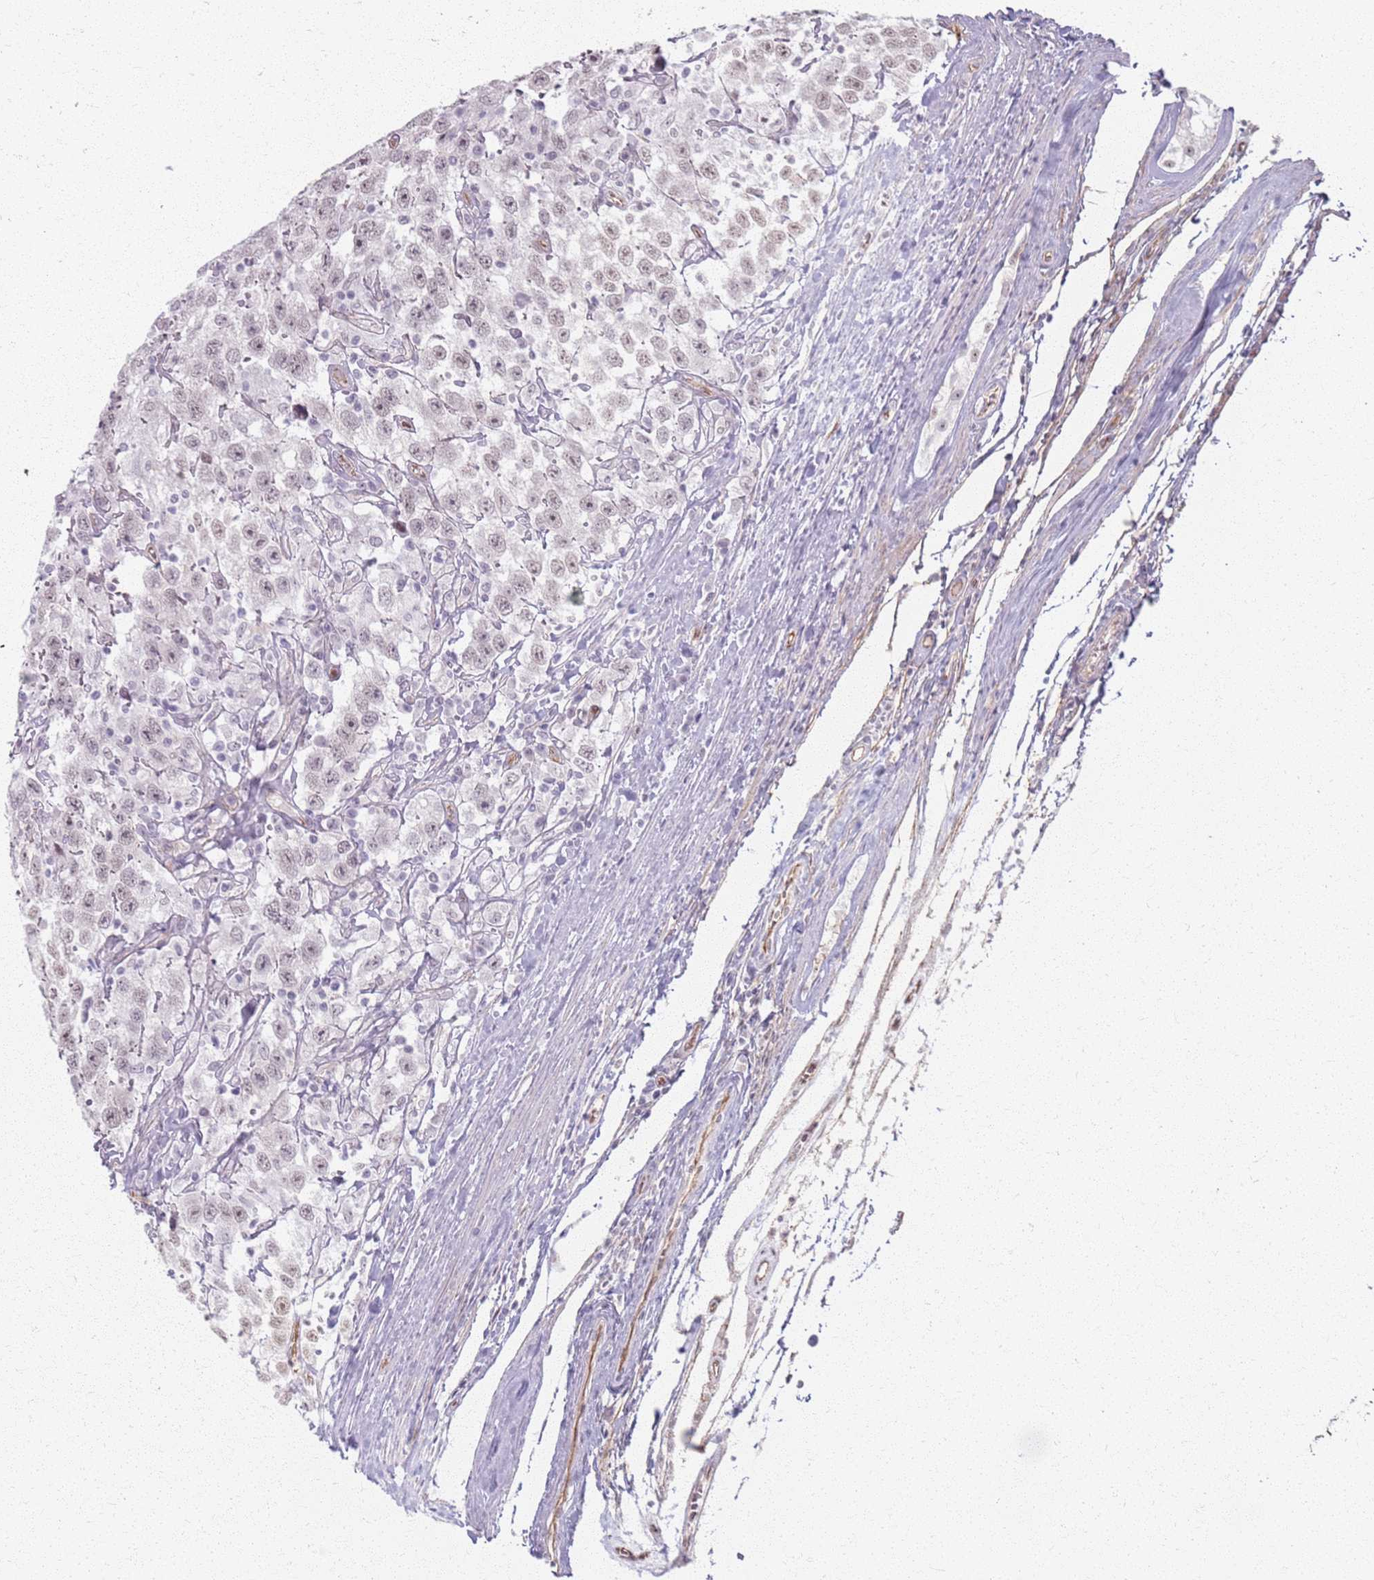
{"staining": {"intensity": "weak", "quantity": "25%-75%", "location": "nuclear"}, "tissue": "testis cancer", "cell_type": "Tumor cells", "image_type": "cancer", "snomed": [{"axis": "morphology", "description": "Seminoma, NOS"}, {"axis": "topography", "description": "Testis"}], "caption": "Immunohistochemical staining of testis seminoma exhibits low levels of weak nuclear expression in about 25%-75% of tumor cells.", "gene": "KCNA5", "patient": {"sex": "male", "age": 41}}